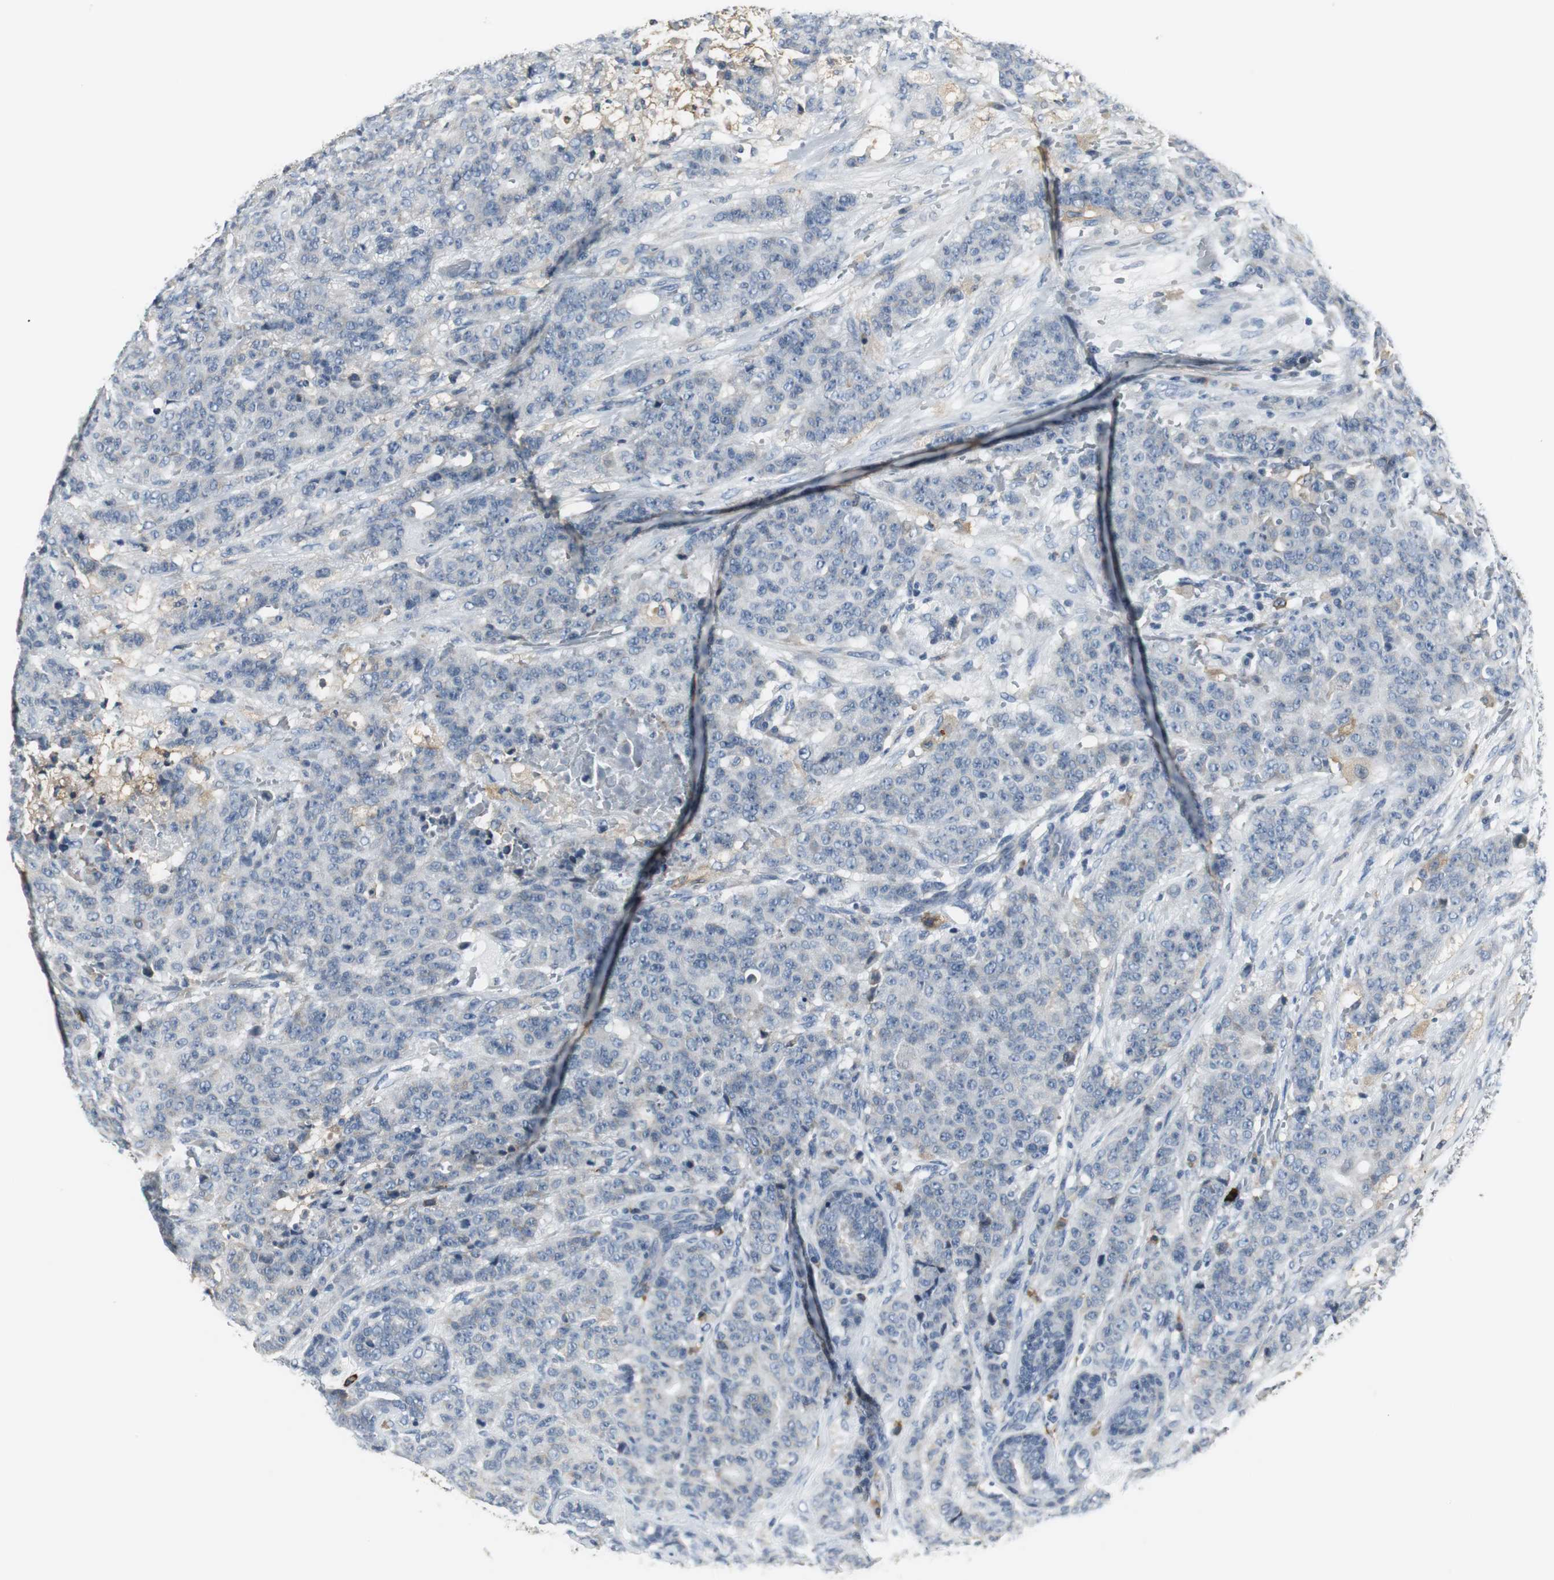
{"staining": {"intensity": "negative", "quantity": "none", "location": "none"}, "tissue": "breast cancer", "cell_type": "Tumor cells", "image_type": "cancer", "snomed": [{"axis": "morphology", "description": "Duct carcinoma"}, {"axis": "topography", "description": "Breast"}], "caption": "There is no significant expression in tumor cells of breast invasive ductal carcinoma.", "gene": "SLC2A5", "patient": {"sex": "female", "age": 40}}